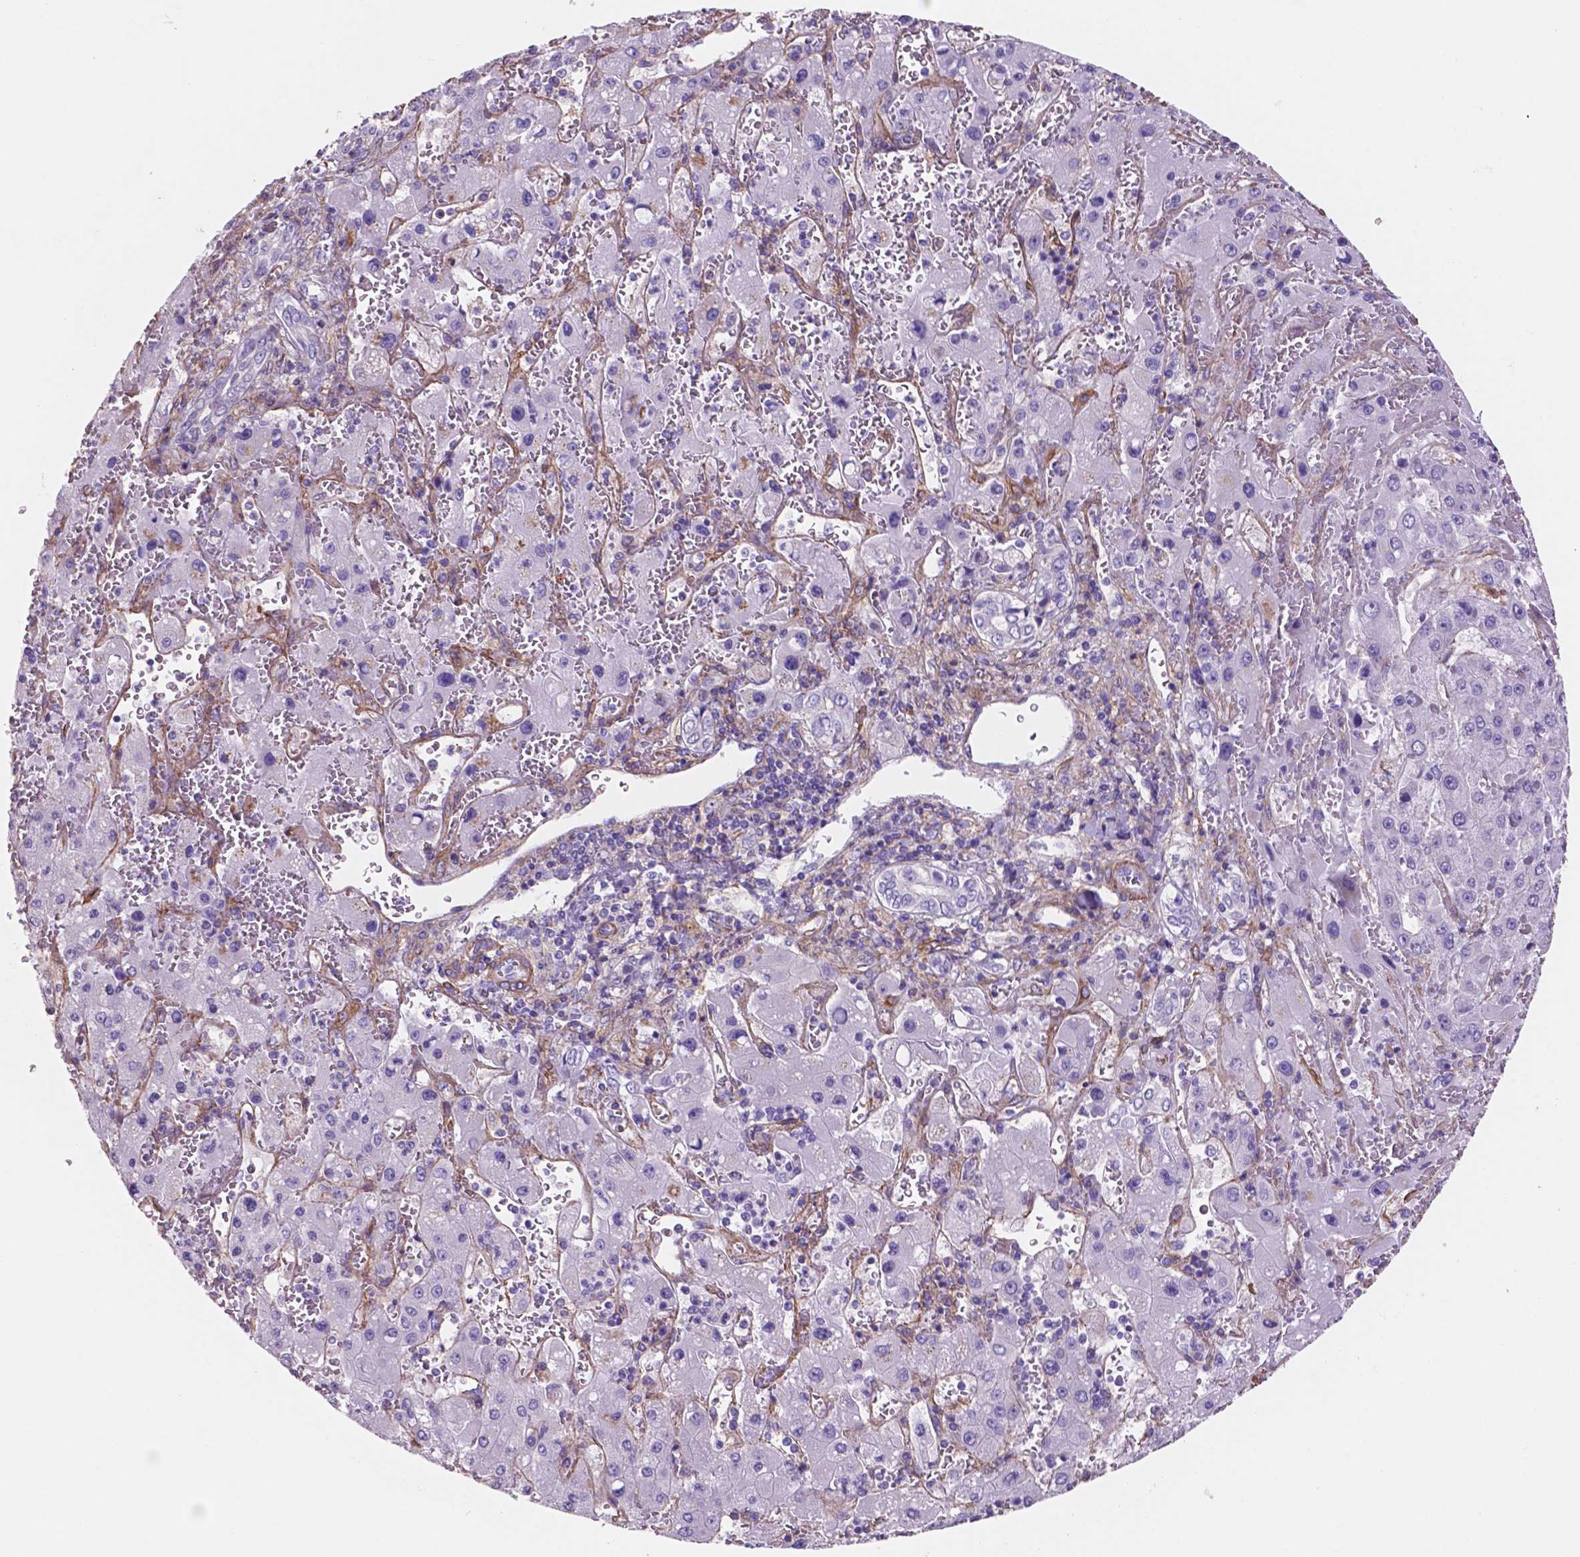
{"staining": {"intensity": "negative", "quantity": "none", "location": "none"}, "tissue": "liver cancer", "cell_type": "Tumor cells", "image_type": "cancer", "snomed": [{"axis": "morphology", "description": "Carcinoma, Hepatocellular, NOS"}, {"axis": "topography", "description": "Liver"}], "caption": "This image is of liver hepatocellular carcinoma stained with IHC to label a protein in brown with the nuclei are counter-stained blue. There is no staining in tumor cells.", "gene": "TOR2A", "patient": {"sex": "female", "age": 73}}